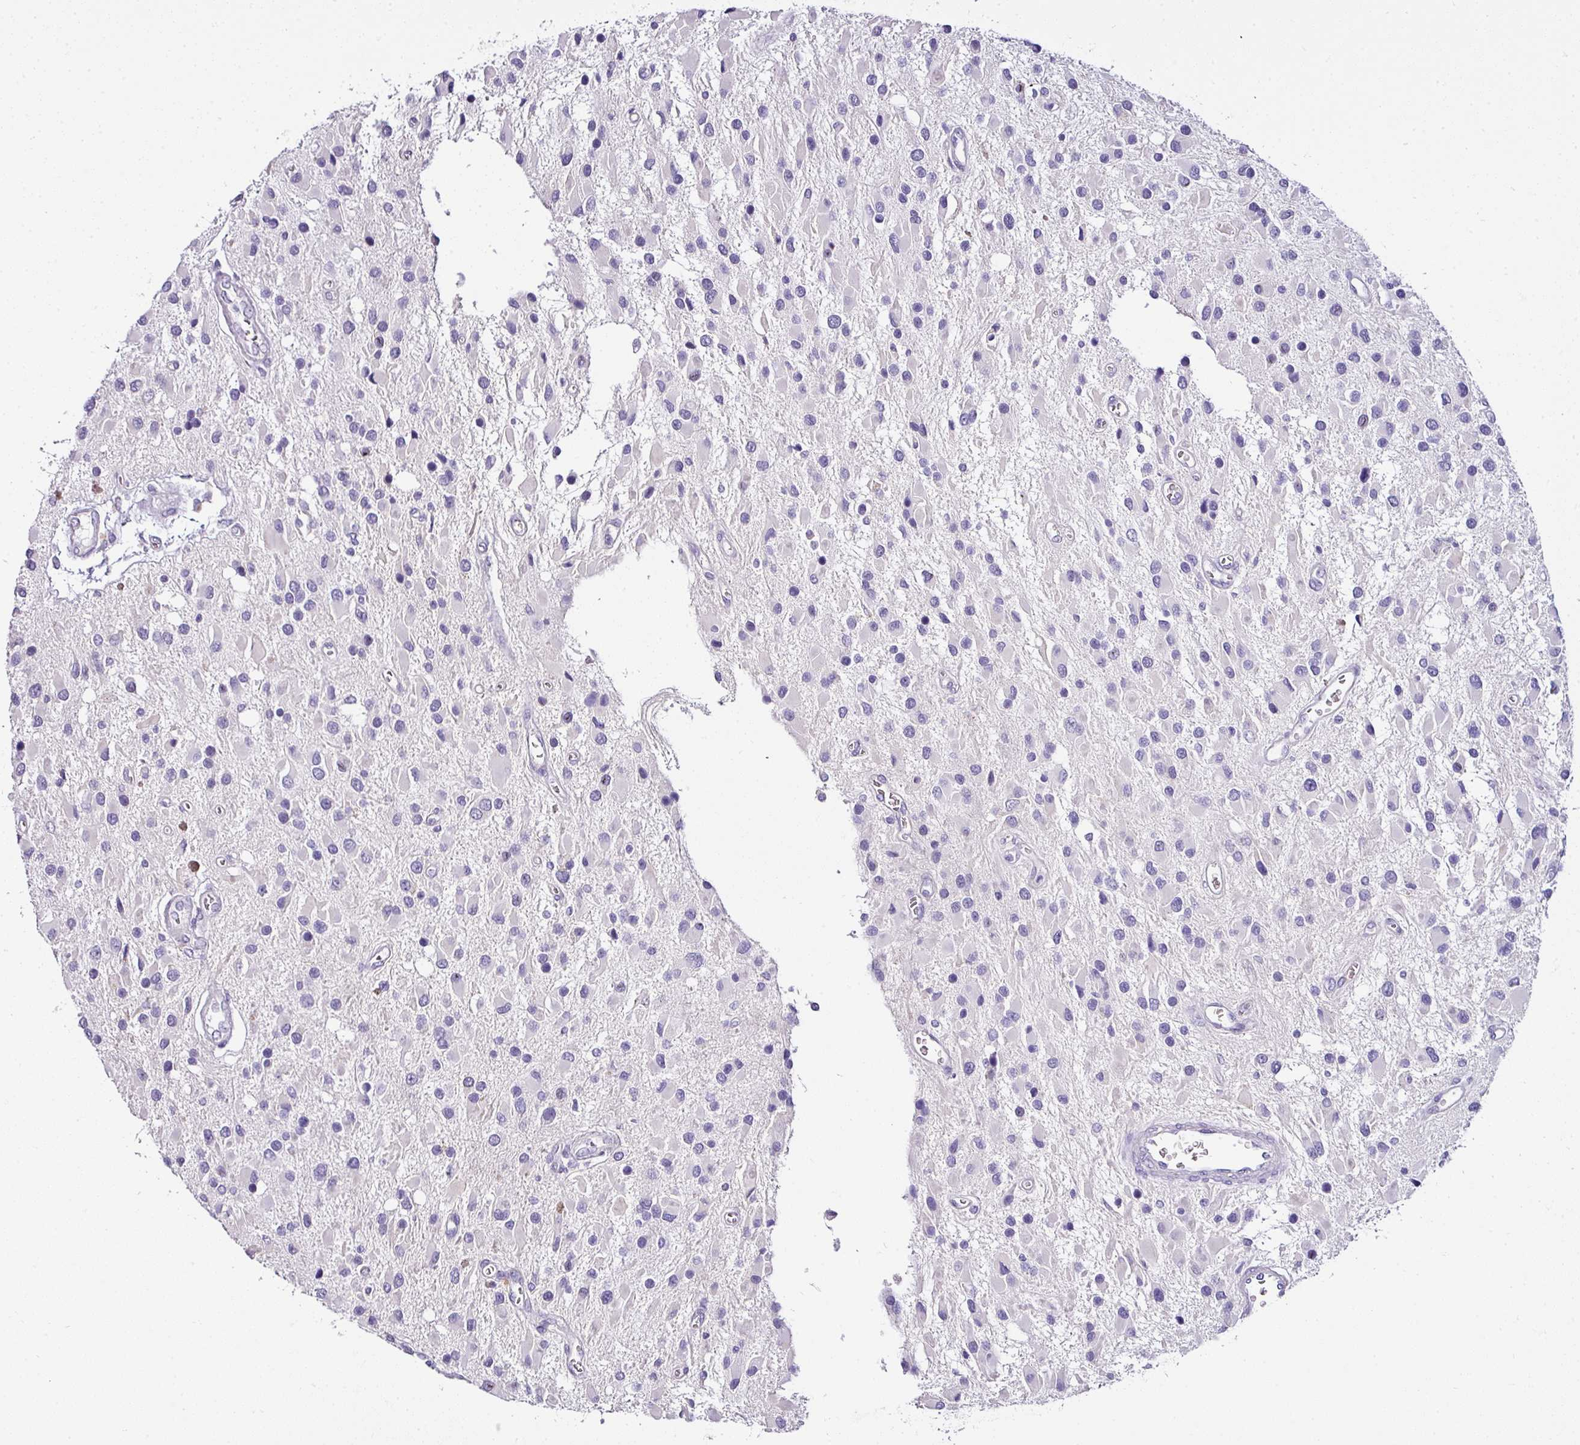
{"staining": {"intensity": "negative", "quantity": "none", "location": "none"}, "tissue": "glioma", "cell_type": "Tumor cells", "image_type": "cancer", "snomed": [{"axis": "morphology", "description": "Glioma, malignant, High grade"}, {"axis": "topography", "description": "Brain"}], "caption": "A histopathology image of glioma stained for a protein demonstrates no brown staining in tumor cells.", "gene": "NAPSA", "patient": {"sex": "male", "age": 53}}